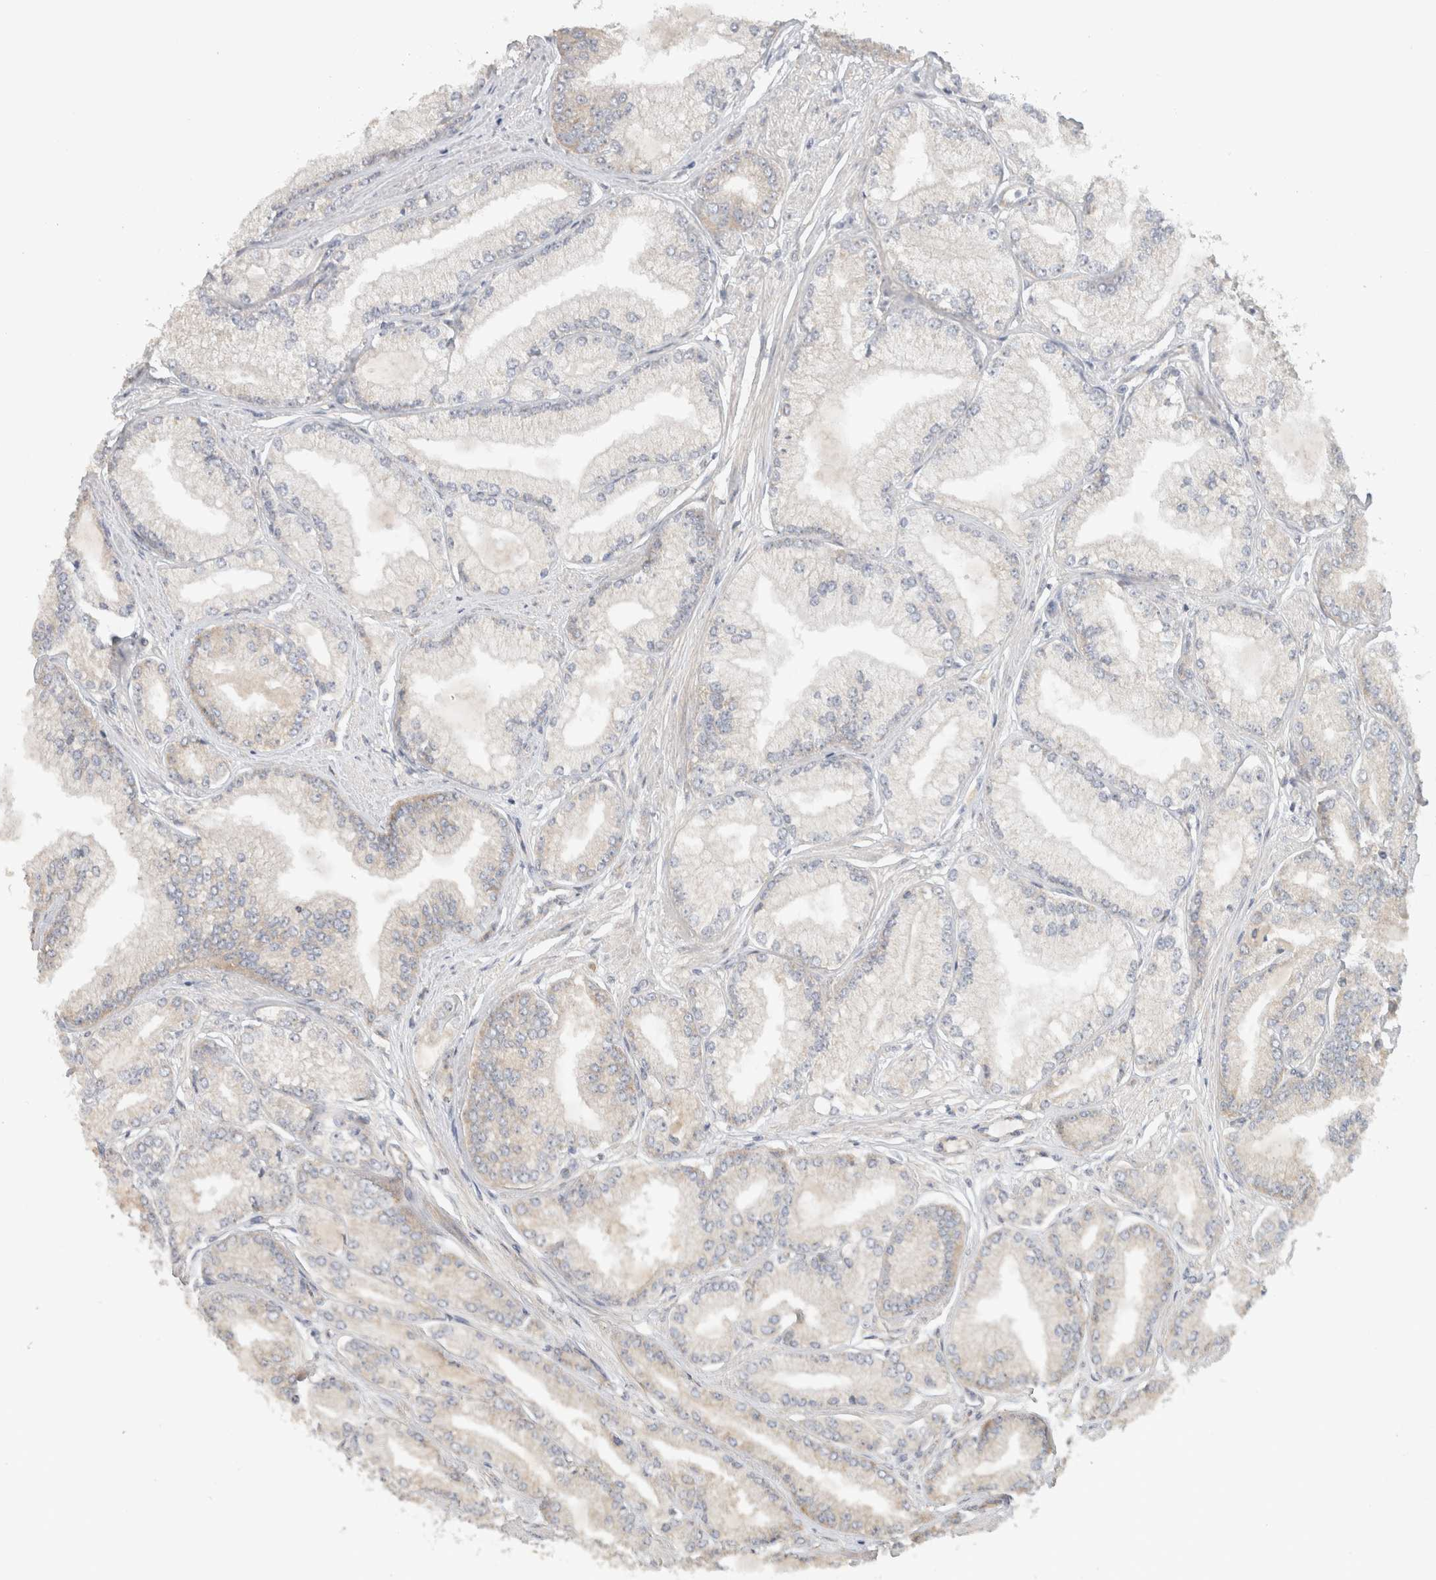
{"staining": {"intensity": "weak", "quantity": "<25%", "location": "cytoplasmic/membranous"}, "tissue": "prostate cancer", "cell_type": "Tumor cells", "image_type": "cancer", "snomed": [{"axis": "morphology", "description": "Adenocarcinoma, Low grade"}, {"axis": "topography", "description": "Prostate"}], "caption": "Tumor cells are negative for protein expression in human prostate low-grade adenocarcinoma. Nuclei are stained in blue.", "gene": "PUM1", "patient": {"sex": "male", "age": 52}}